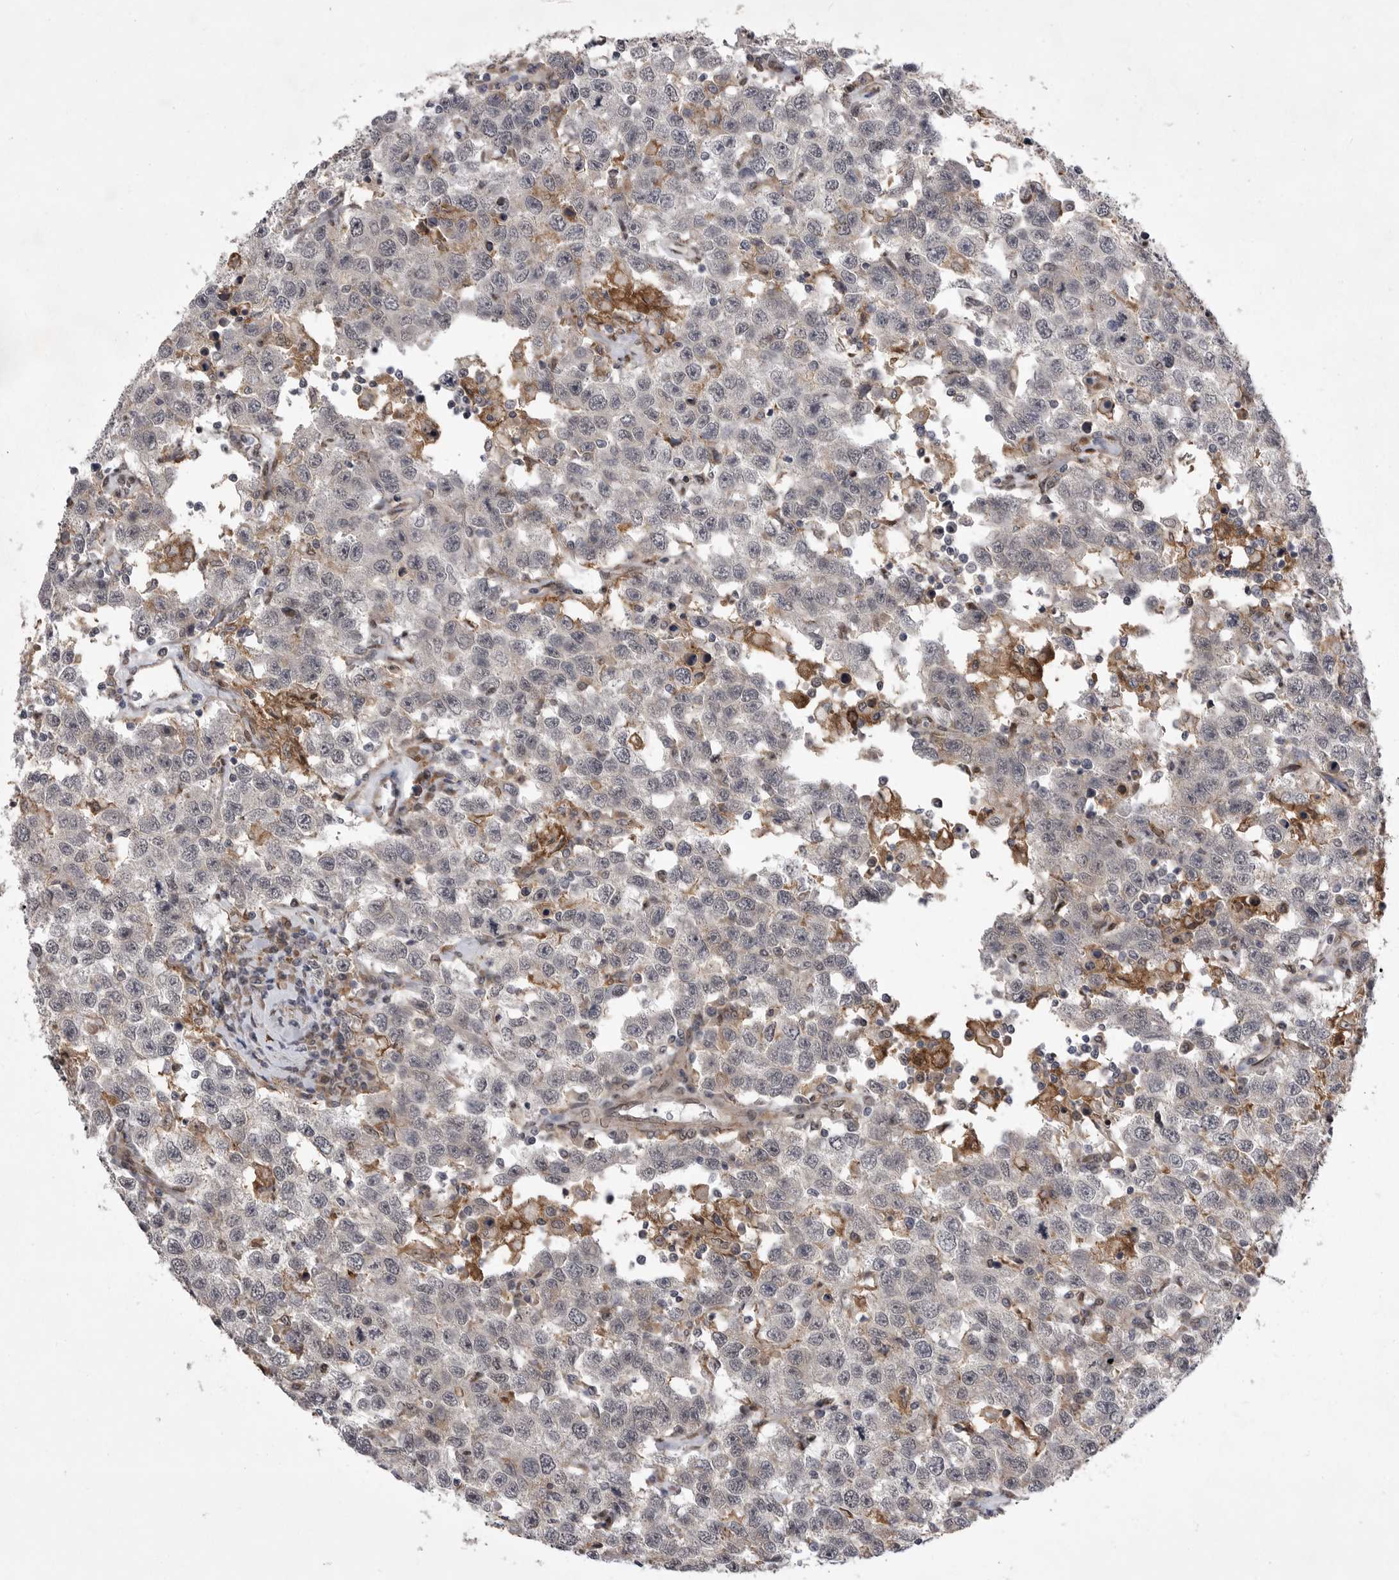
{"staining": {"intensity": "negative", "quantity": "none", "location": "none"}, "tissue": "testis cancer", "cell_type": "Tumor cells", "image_type": "cancer", "snomed": [{"axis": "morphology", "description": "Seminoma, NOS"}, {"axis": "topography", "description": "Testis"}], "caption": "Immunohistochemistry of seminoma (testis) exhibits no positivity in tumor cells.", "gene": "ABL1", "patient": {"sex": "male", "age": 41}}